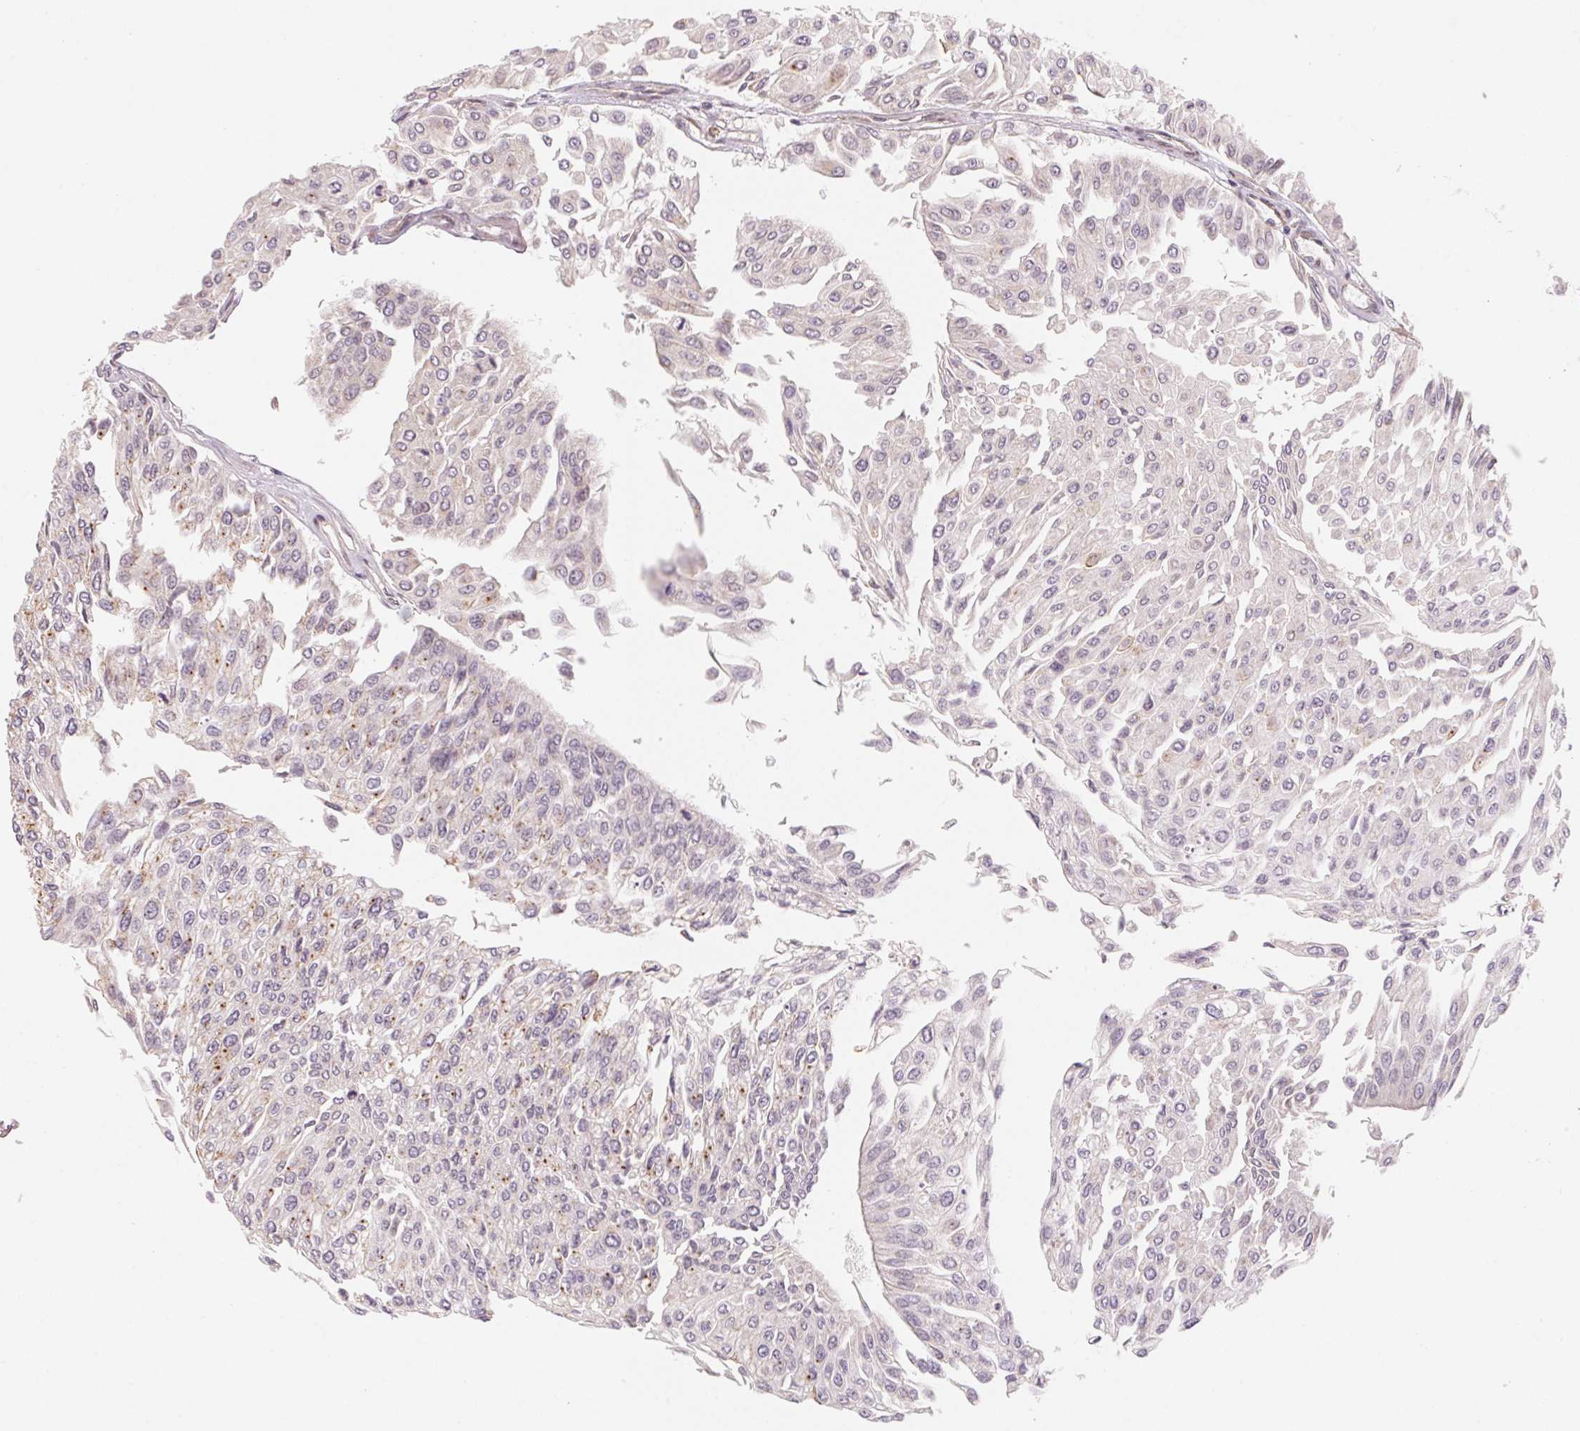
{"staining": {"intensity": "weak", "quantity": "<25%", "location": "cytoplasmic/membranous"}, "tissue": "urothelial cancer", "cell_type": "Tumor cells", "image_type": "cancer", "snomed": [{"axis": "morphology", "description": "Urothelial carcinoma, NOS"}, {"axis": "topography", "description": "Urinary bladder"}], "caption": "Protein analysis of urothelial cancer shows no significant positivity in tumor cells. (Brightfield microscopy of DAB (3,3'-diaminobenzidine) immunohistochemistry at high magnification).", "gene": "CCDC112", "patient": {"sex": "male", "age": 67}}